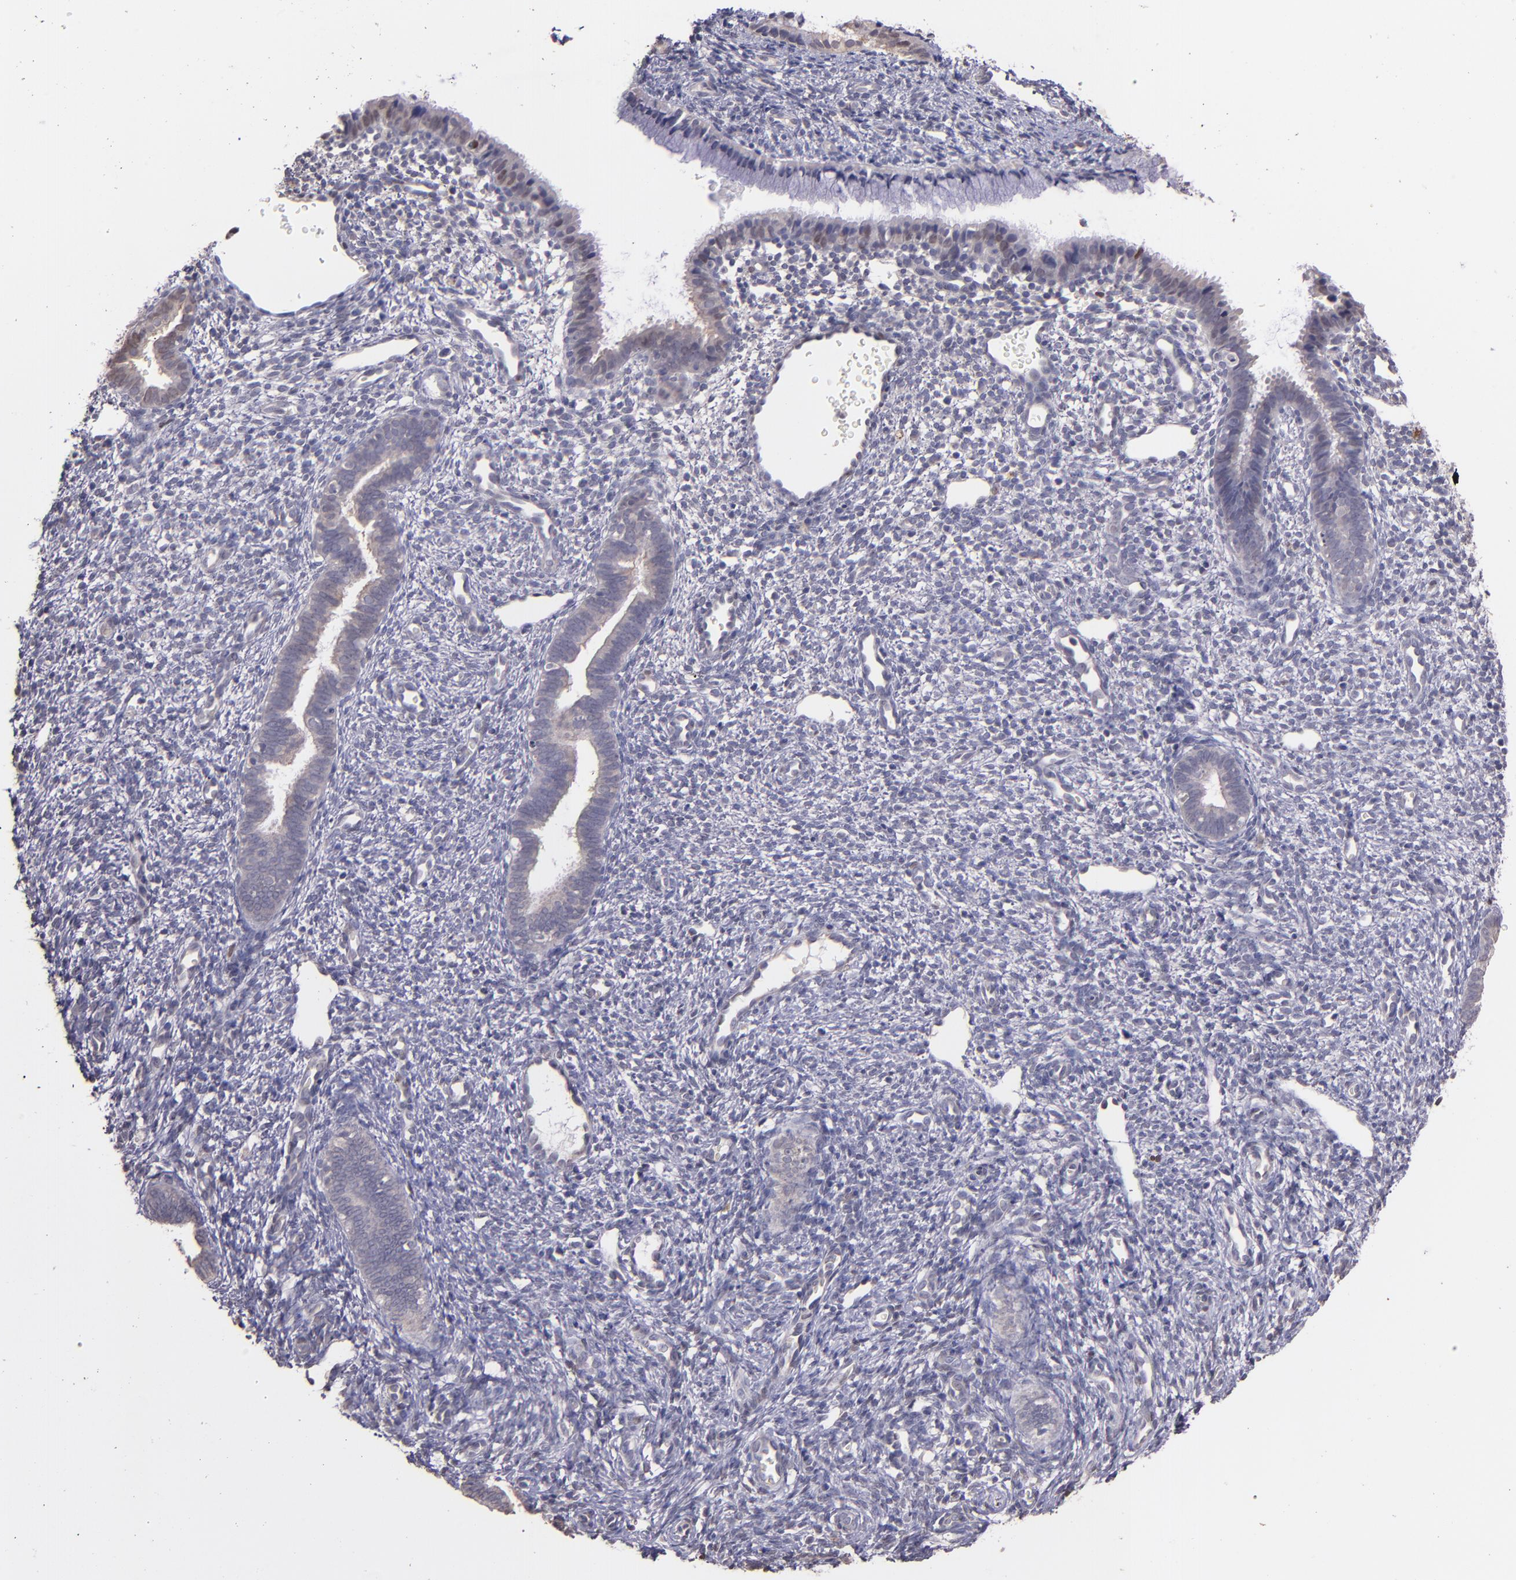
{"staining": {"intensity": "negative", "quantity": "none", "location": "none"}, "tissue": "endometrium", "cell_type": "Cells in endometrial stroma", "image_type": "normal", "snomed": [{"axis": "morphology", "description": "Normal tissue, NOS"}, {"axis": "topography", "description": "Endometrium"}], "caption": "IHC of normal endometrium shows no positivity in cells in endometrial stroma.", "gene": "NUP62CL", "patient": {"sex": "female", "age": 27}}